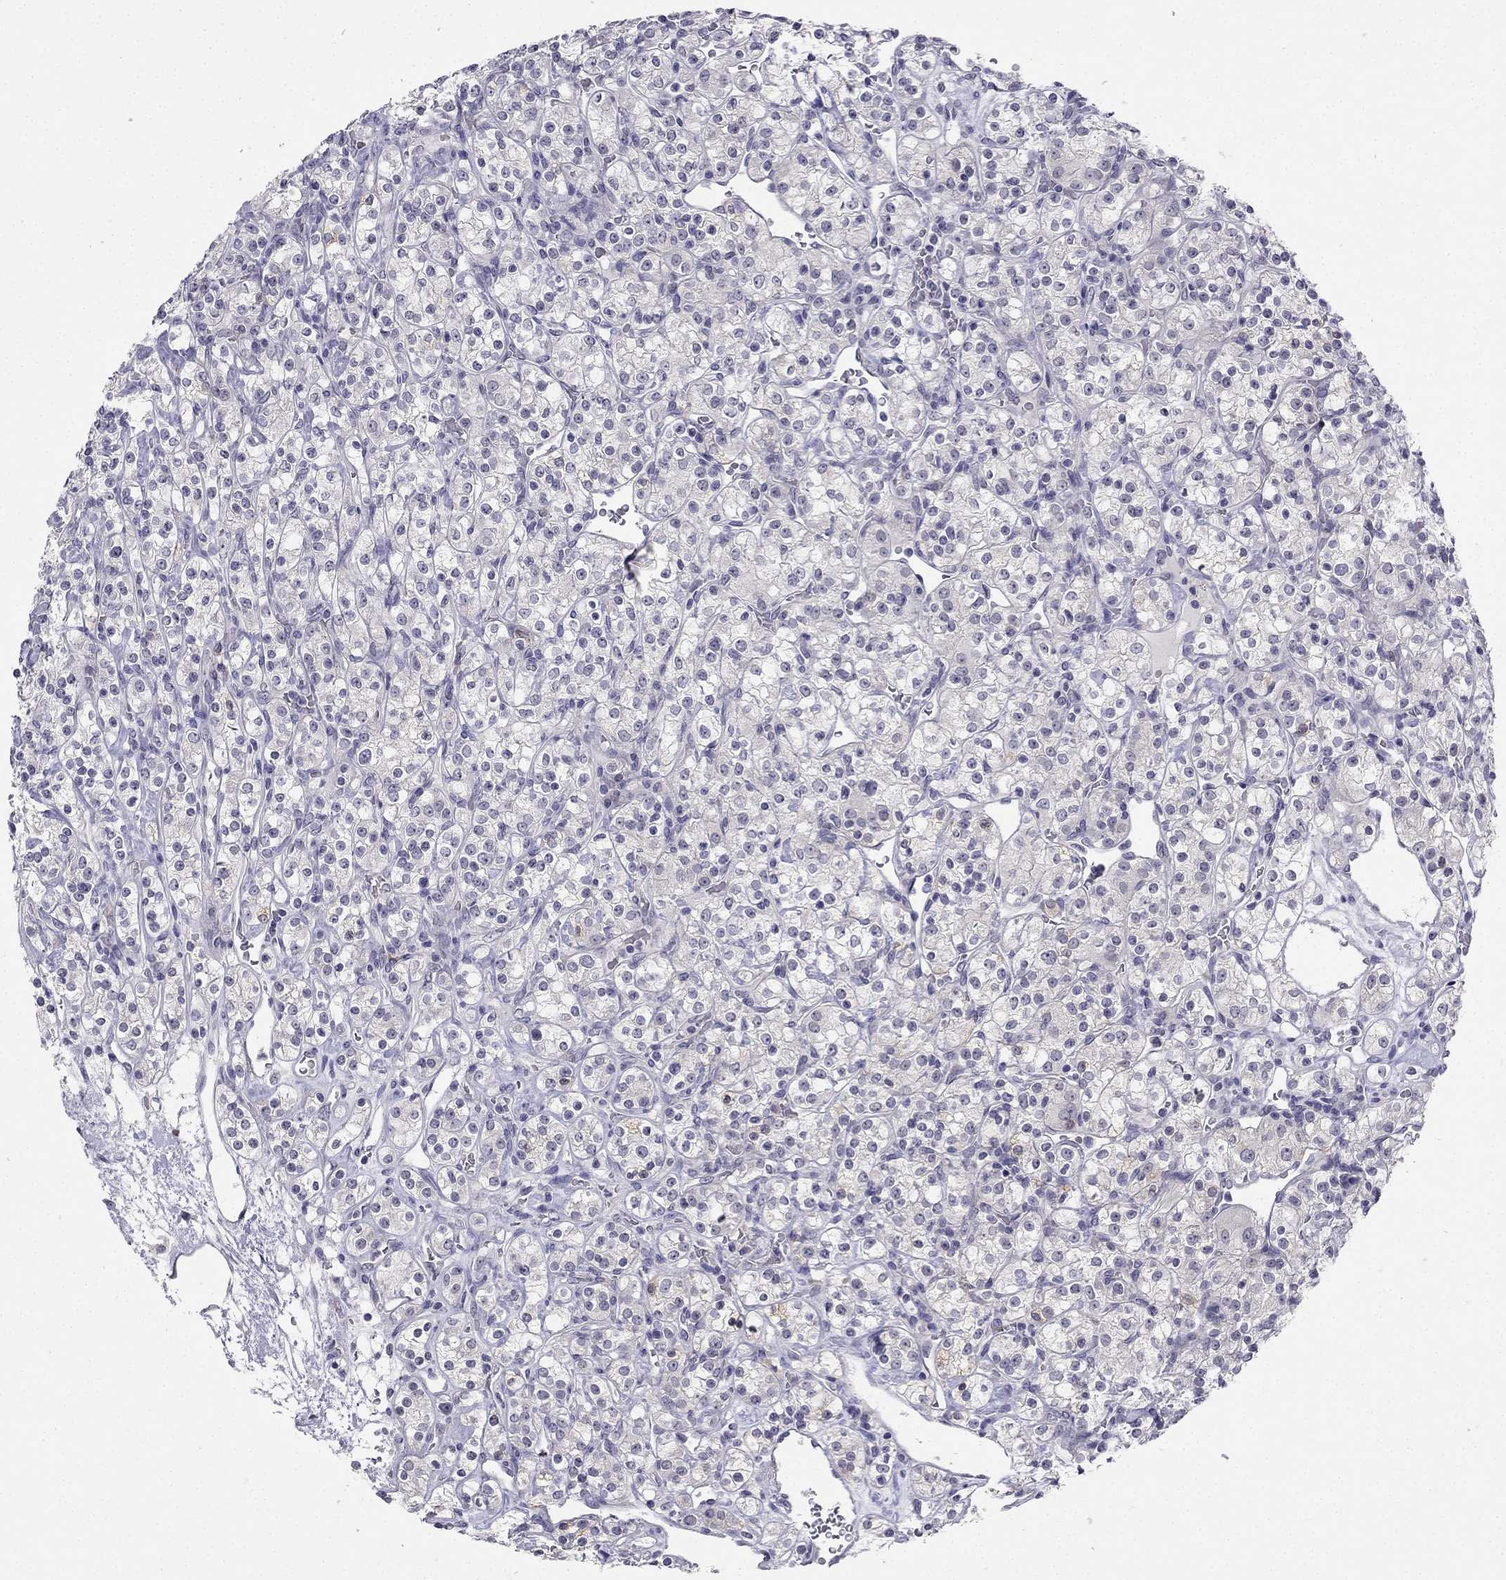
{"staining": {"intensity": "negative", "quantity": "none", "location": "none"}, "tissue": "renal cancer", "cell_type": "Tumor cells", "image_type": "cancer", "snomed": [{"axis": "morphology", "description": "Adenocarcinoma, NOS"}, {"axis": "topography", "description": "Kidney"}], "caption": "Renal cancer (adenocarcinoma) stained for a protein using immunohistochemistry (IHC) shows no positivity tumor cells.", "gene": "C16orf89", "patient": {"sex": "male", "age": 77}}